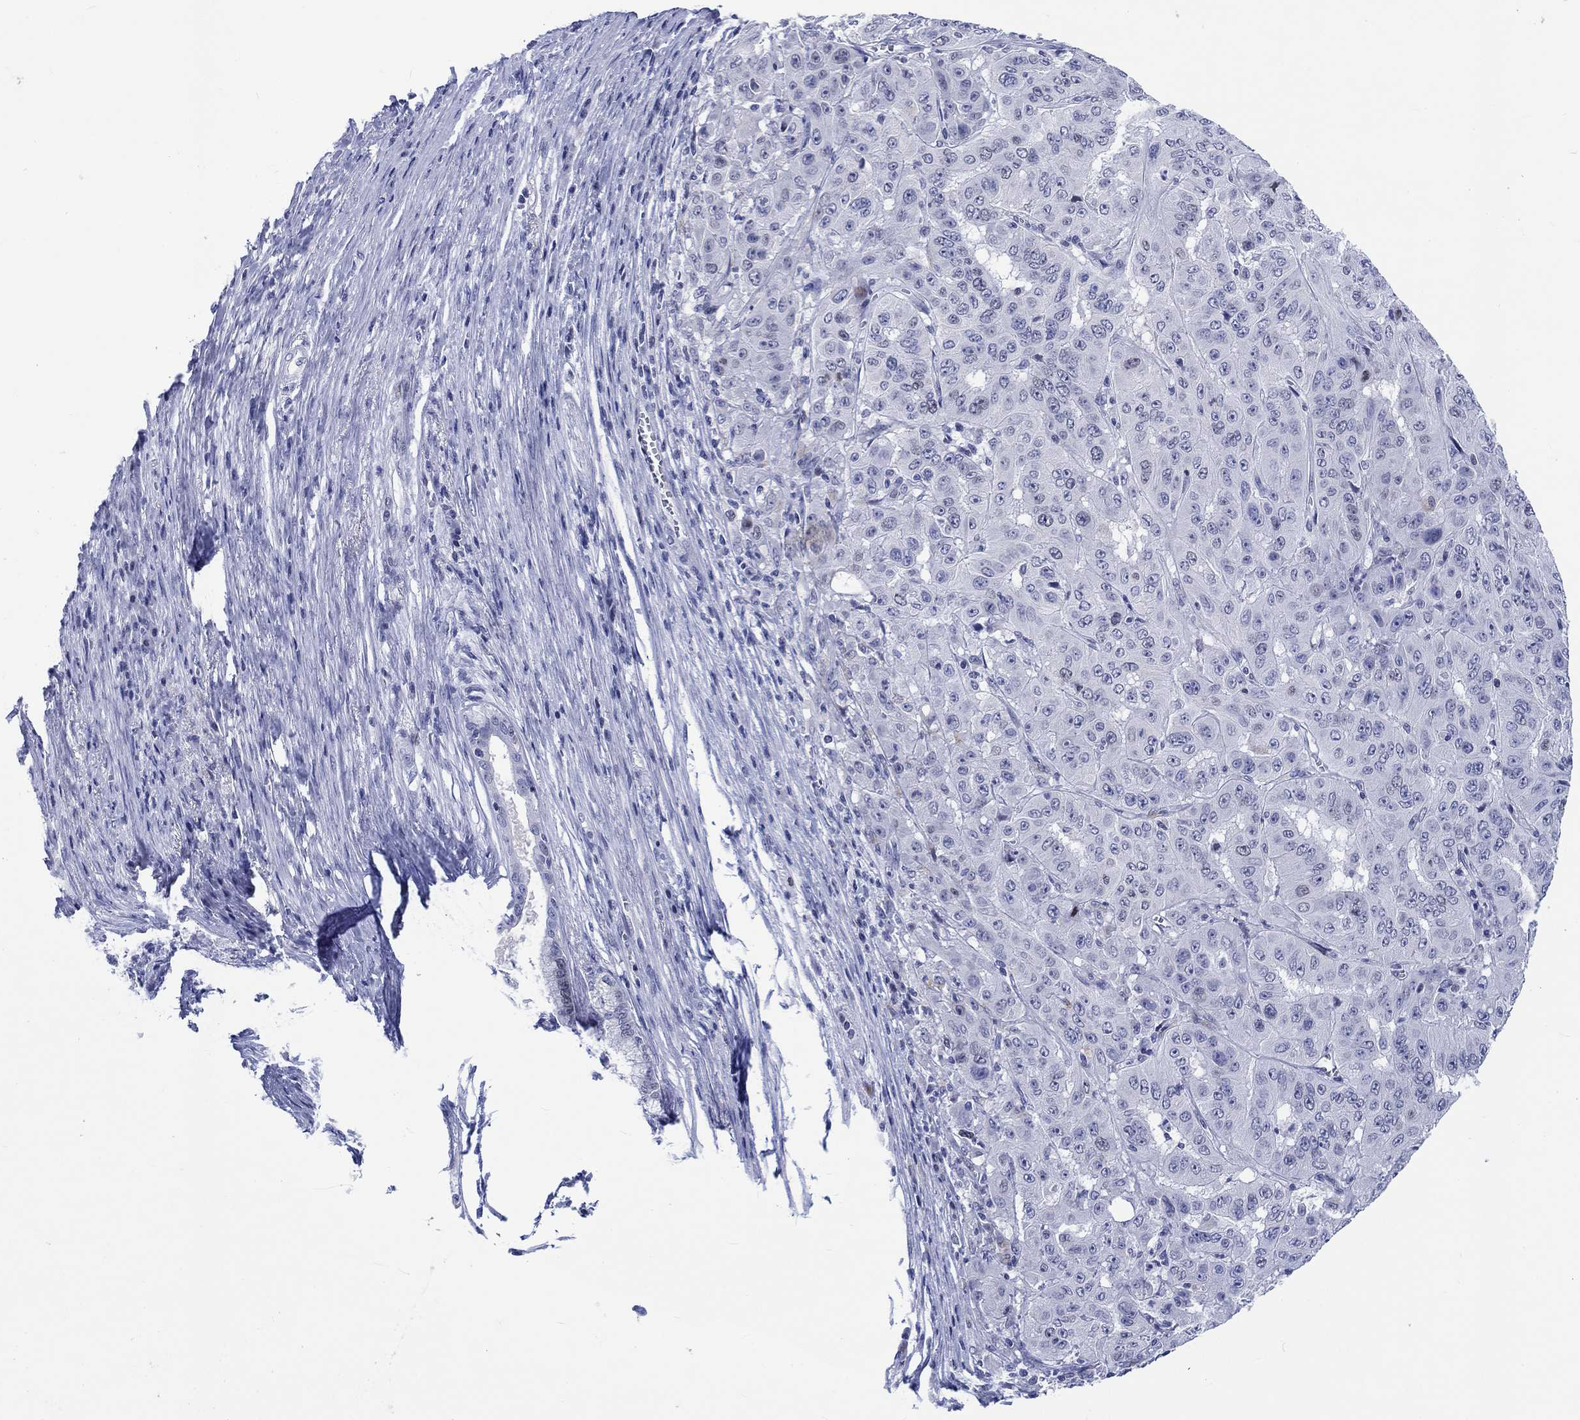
{"staining": {"intensity": "negative", "quantity": "none", "location": "none"}, "tissue": "pancreatic cancer", "cell_type": "Tumor cells", "image_type": "cancer", "snomed": [{"axis": "morphology", "description": "Adenocarcinoma, NOS"}, {"axis": "topography", "description": "Pancreas"}], "caption": "Tumor cells show no significant protein expression in pancreatic cancer (adenocarcinoma).", "gene": "CDCA2", "patient": {"sex": "male", "age": 63}}